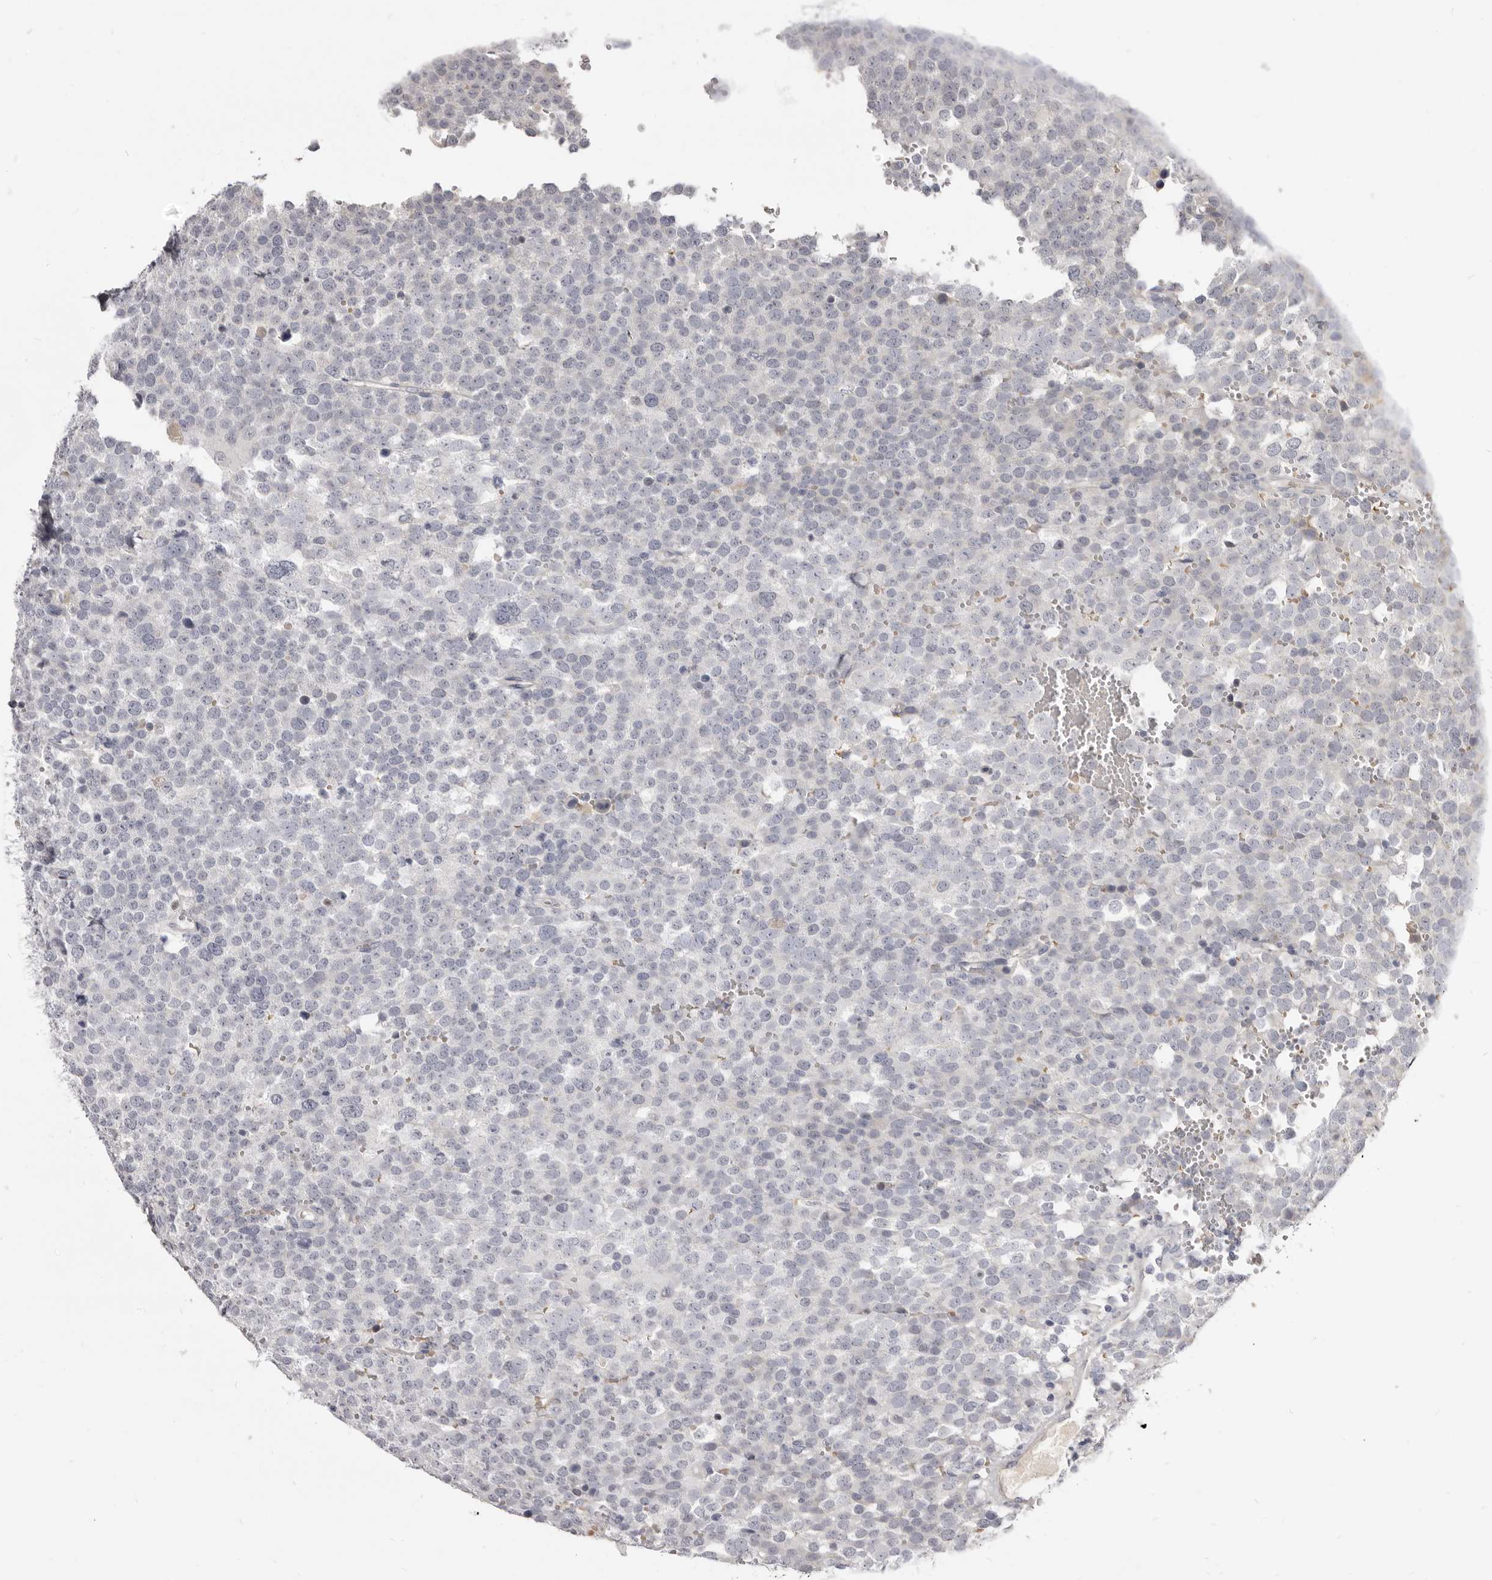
{"staining": {"intensity": "negative", "quantity": "none", "location": "none"}, "tissue": "testis cancer", "cell_type": "Tumor cells", "image_type": "cancer", "snomed": [{"axis": "morphology", "description": "Seminoma, NOS"}, {"axis": "topography", "description": "Testis"}], "caption": "Testis seminoma was stained to show a protein in brown. There is no significant expression in tumor cells. (DAB (3,3'-diaminobenzidine) immunohistochemistry (IHC) visualized using brightfield microscopy, high magnification).", "gene": "KIF2B", "patient": {"sex": "male", "age": 71}}